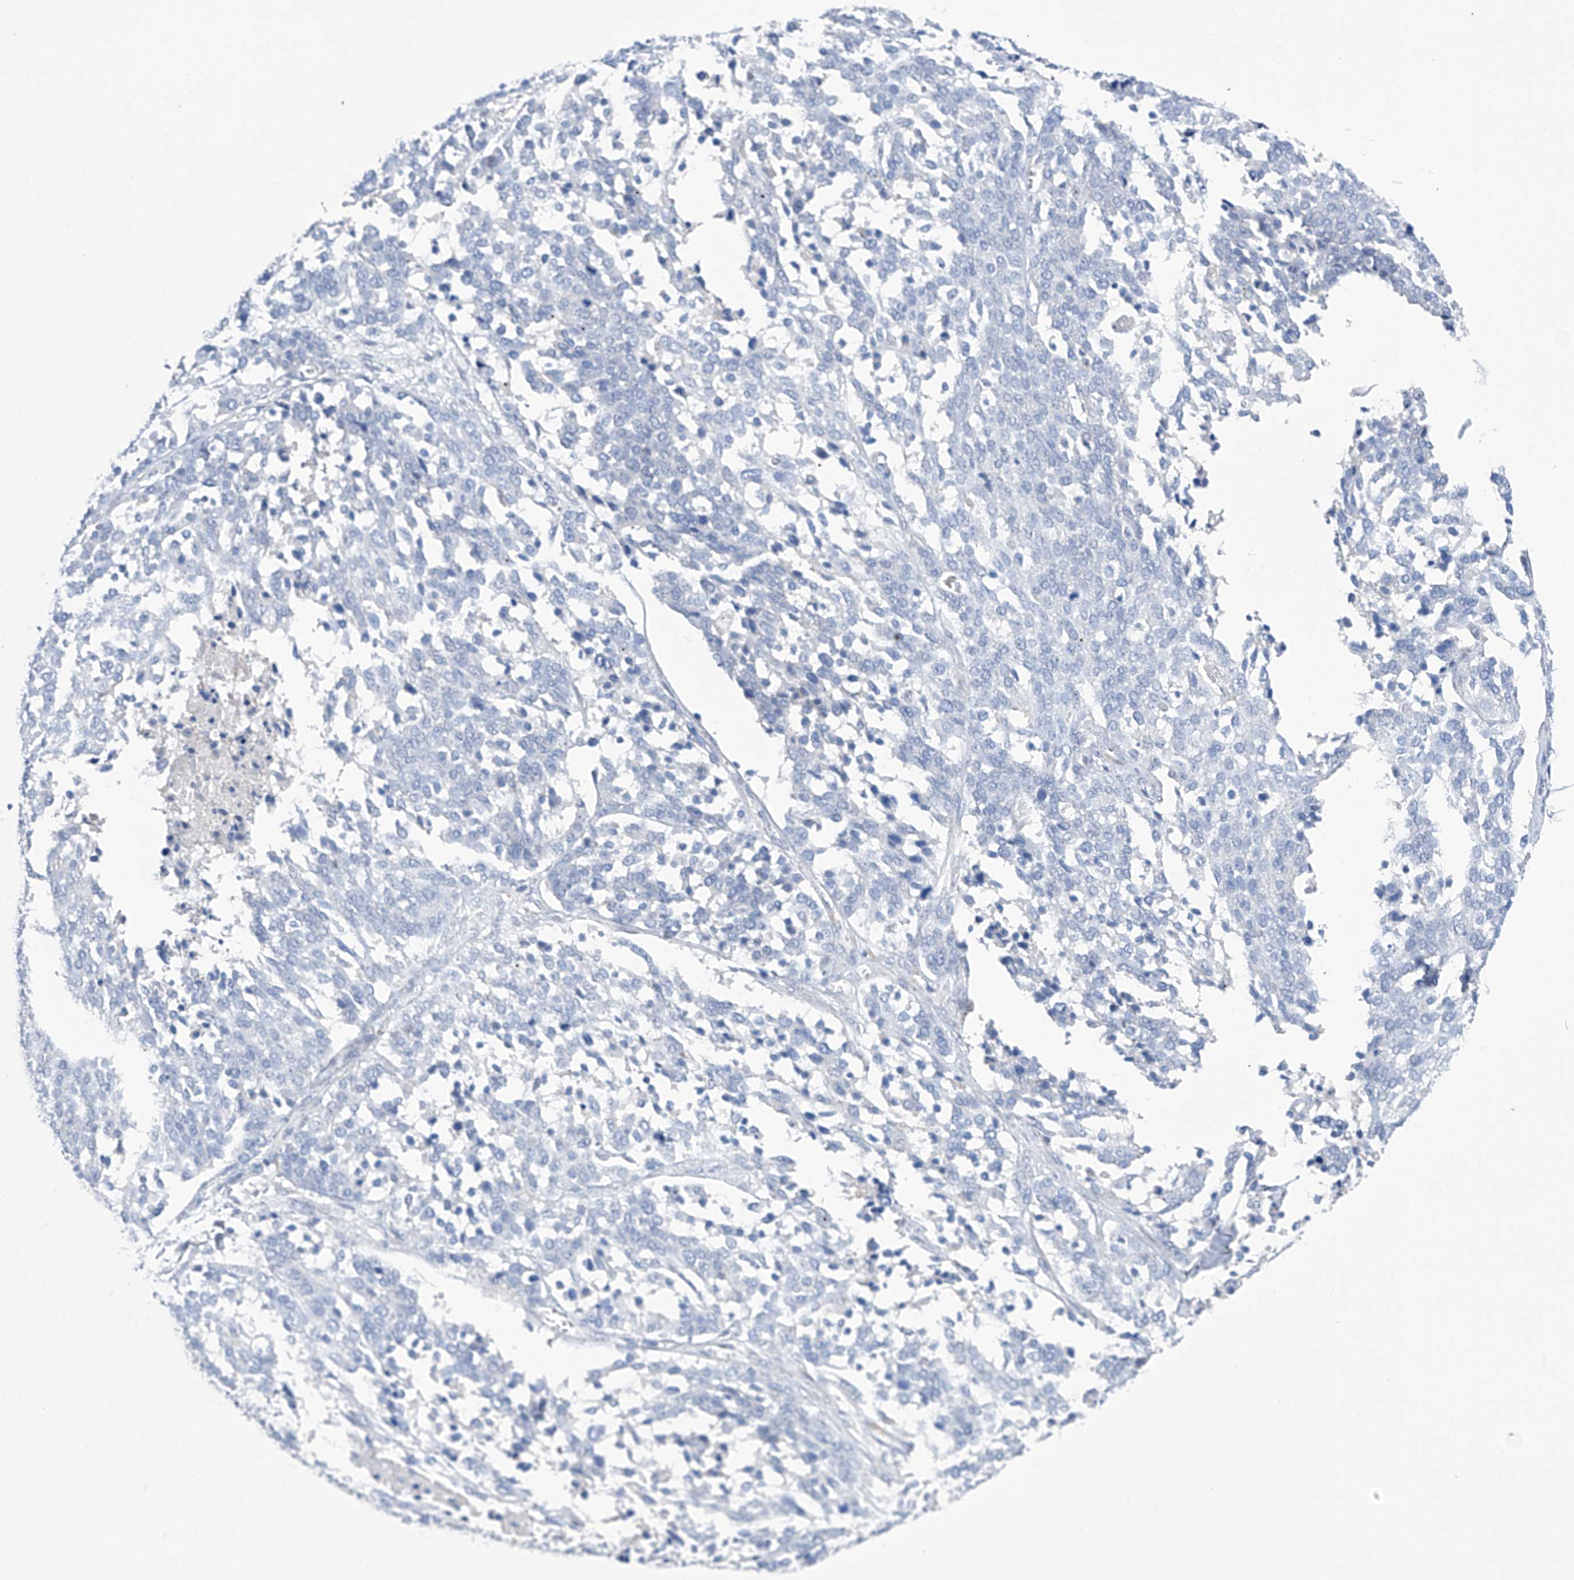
{"staining": {"intensity": "negative", "quantity": "none", "location": "none"}, "tissue": "ovarian cancer", "cell_type": "Tumor cells", "image_type": "cancer", "snomed": [{"axis": "morphology", "description": "Cystadenocarcinoma, serous, NOS"}, {"axis": "topography", "description": "Ovary"}], "caption": "DAB immunohistochemical staining of serous cystadenocarcinoma (ovarian) exhibits no significant positivity in tumor cells.", "gene": "PGM3", "patient": {"sex": "female", "age": 44}}